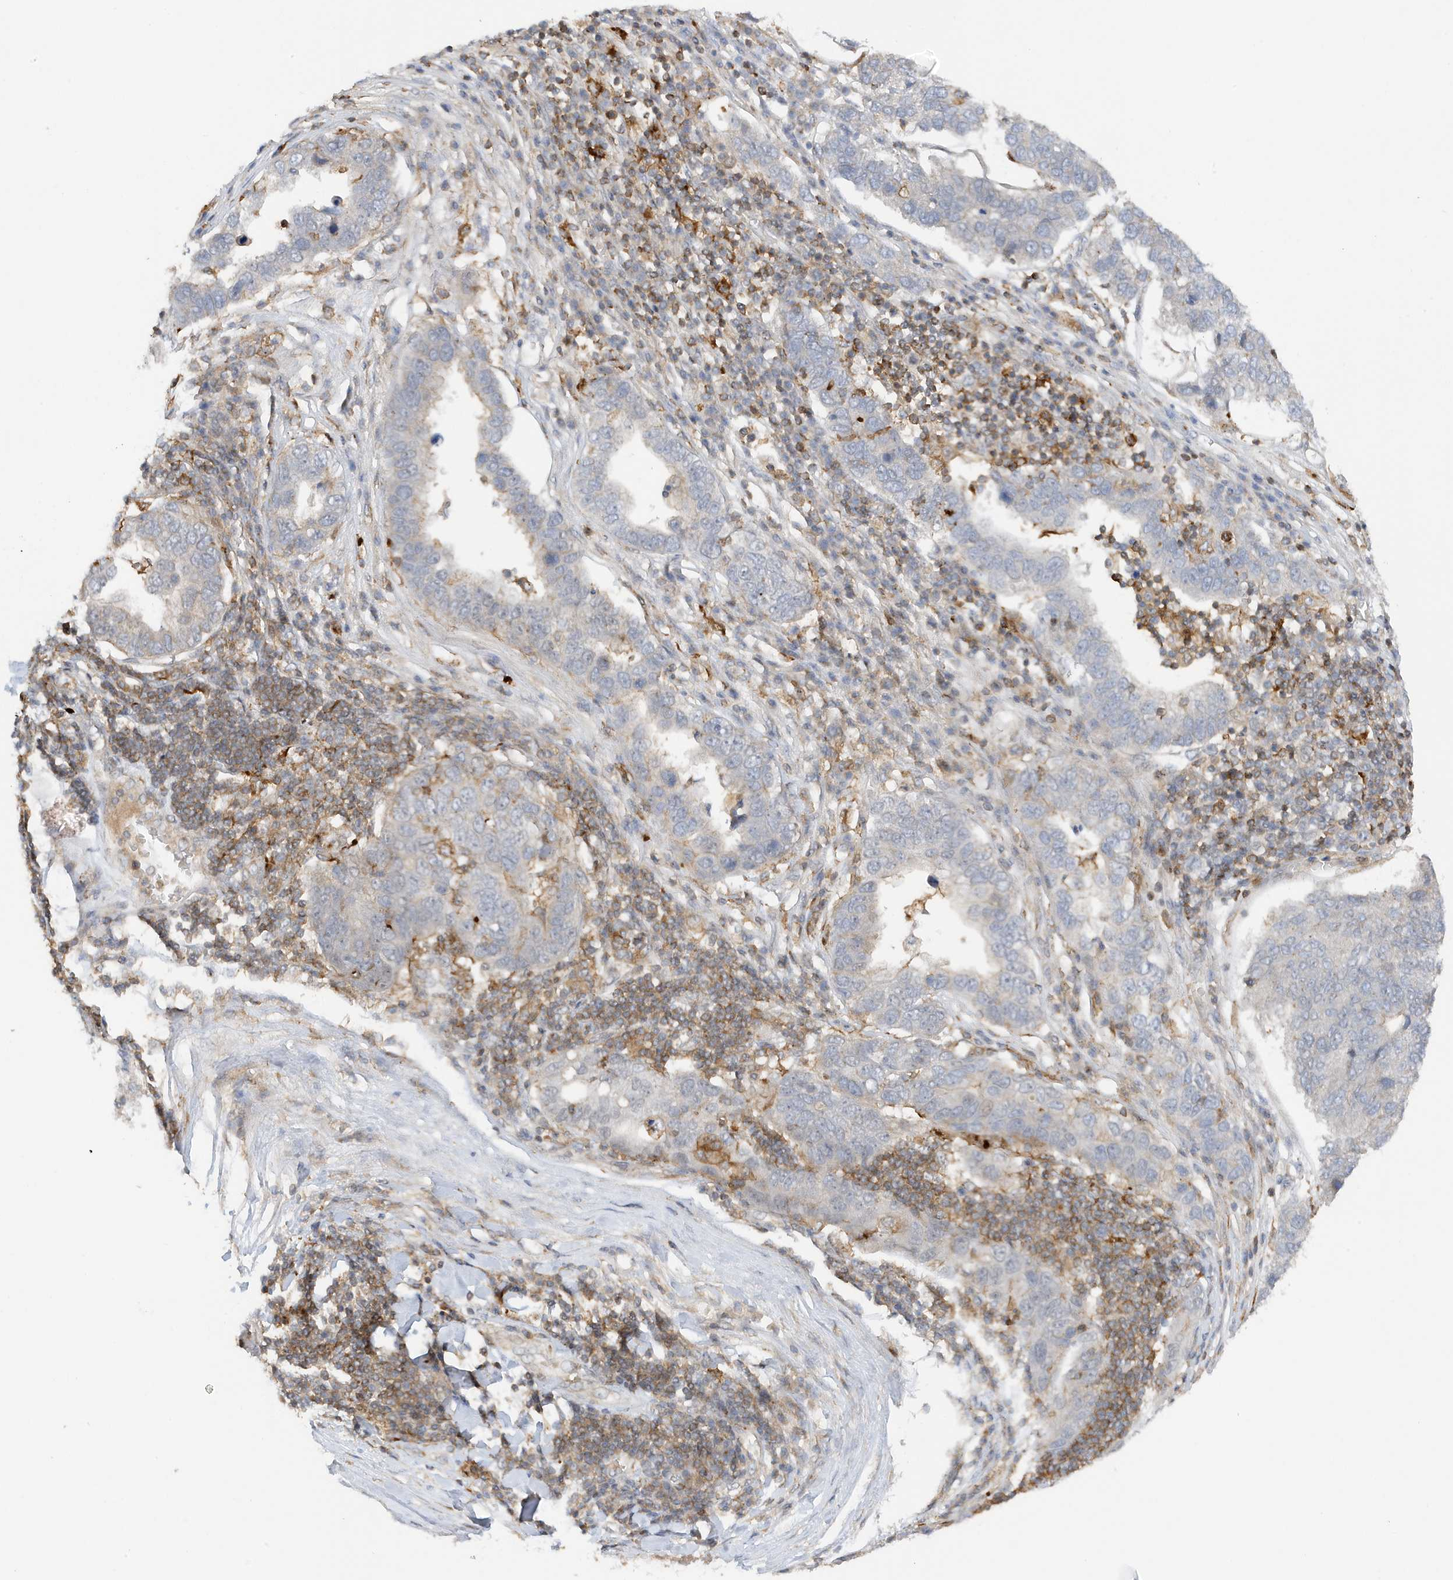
{"staining": {"intensity": "negative", "quantity": "none", "location": "none"}, "tissue": "pancreatic cancer", "cell_type": "Tumor cells", "image_type": "cancer", "snomed": [{"axis": "morphology", "description": "Adenocarcinoma, NOS"}, {"axis": "topography", "description": "Pancreas"}], "caption": "High power microscopy micrograph of an IHC image of pancreatic cancer, revealing no significant staining in tumor cells.", "gene": "TATDN3", "patient": {"sex": "female", "age": 61}}